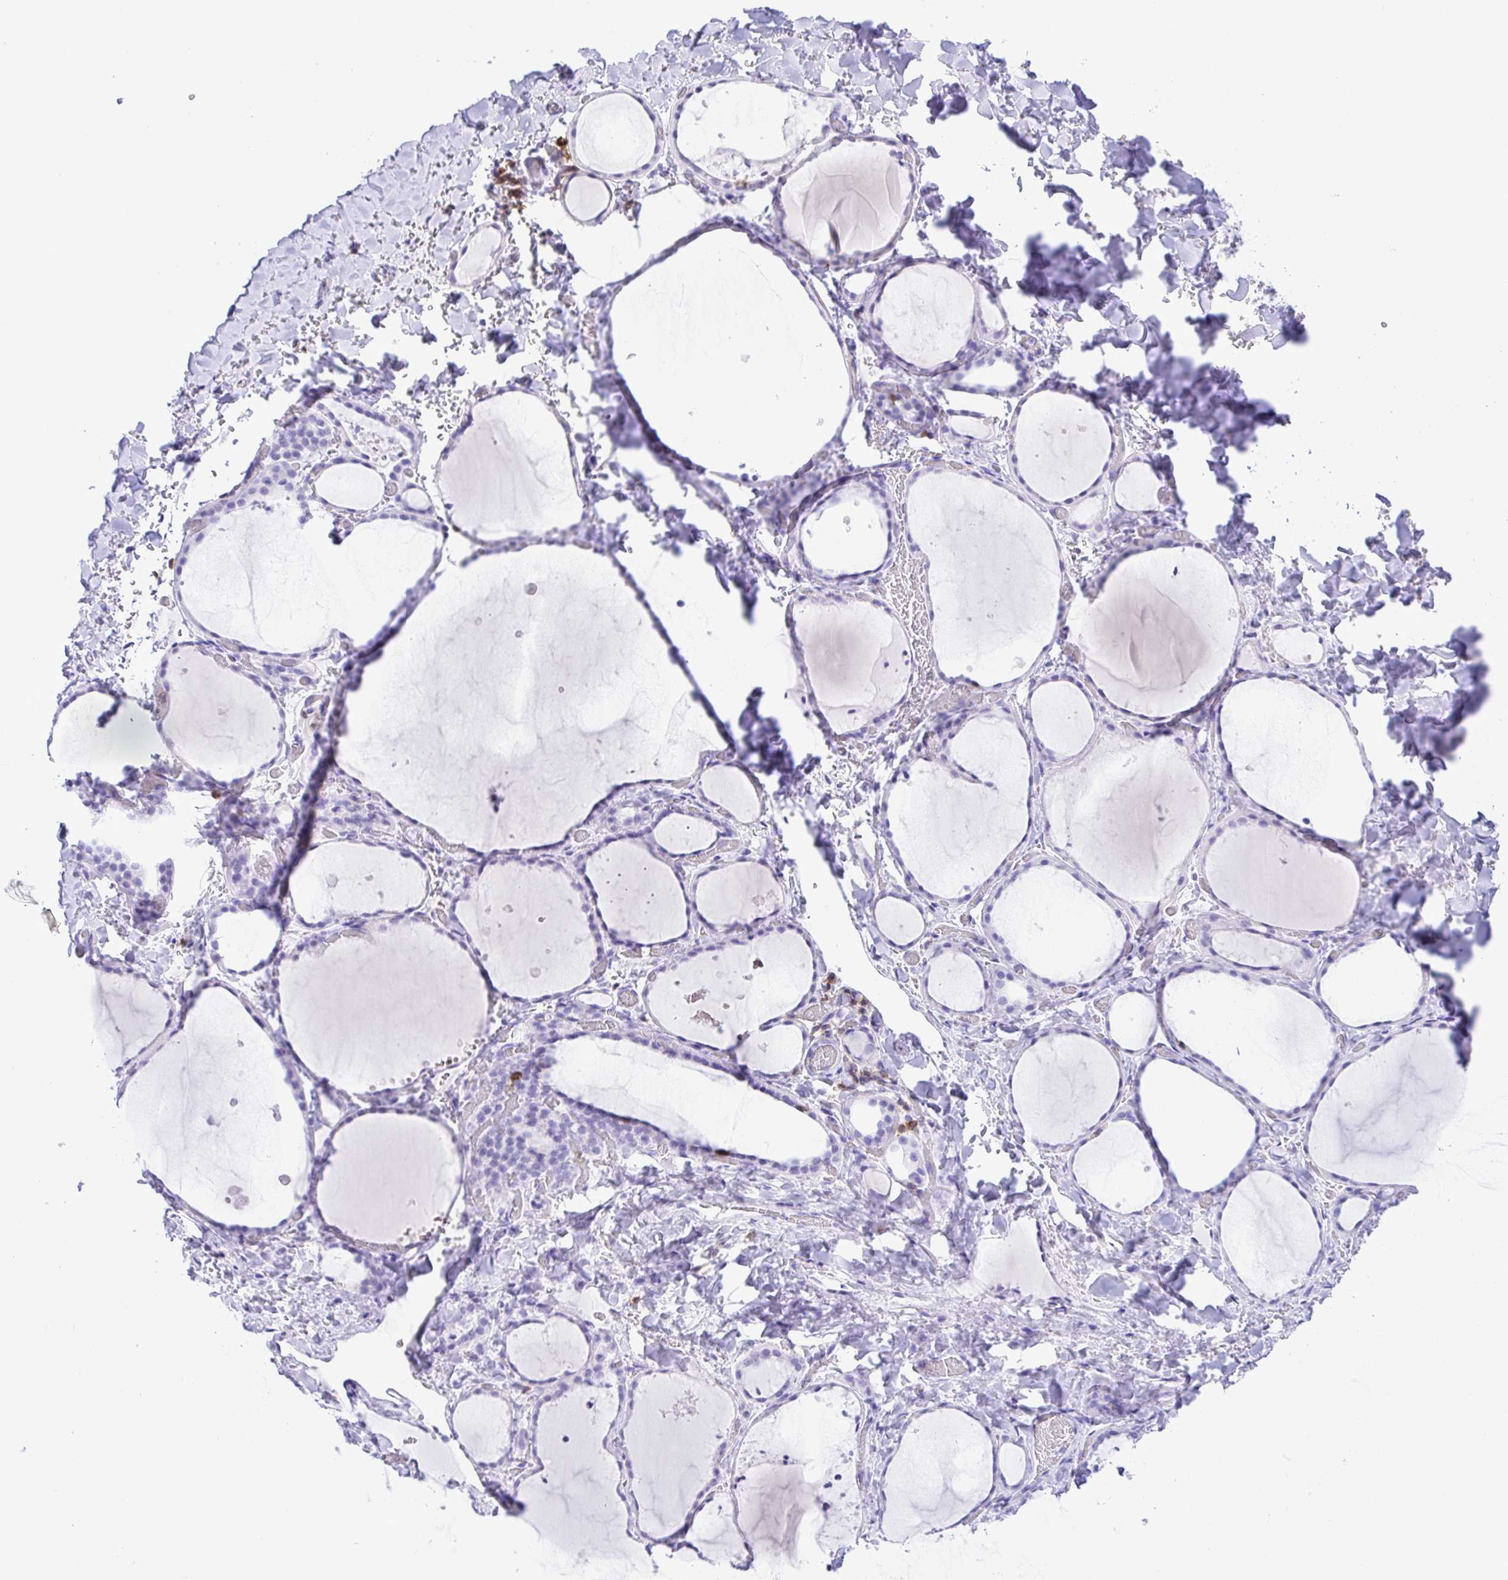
{"staining": {"intensity": "negative", "quantity": "none", "location": "none"}, "tissue": "thyroid gland", "cell_type": "Glandular cells", "image_type": "normal", "snomed": [{"axis": "morphology", "description": "Normal tissue, NOS"}, {"axis": "topography", "description": "Thyroid gland"}], "caption": "This is an IHC photomicrograph of benign human thyroid gland. There is no positivity in glandular cells.", "gene": "CD5", "patient": {"sex": "female", "age": 36}}